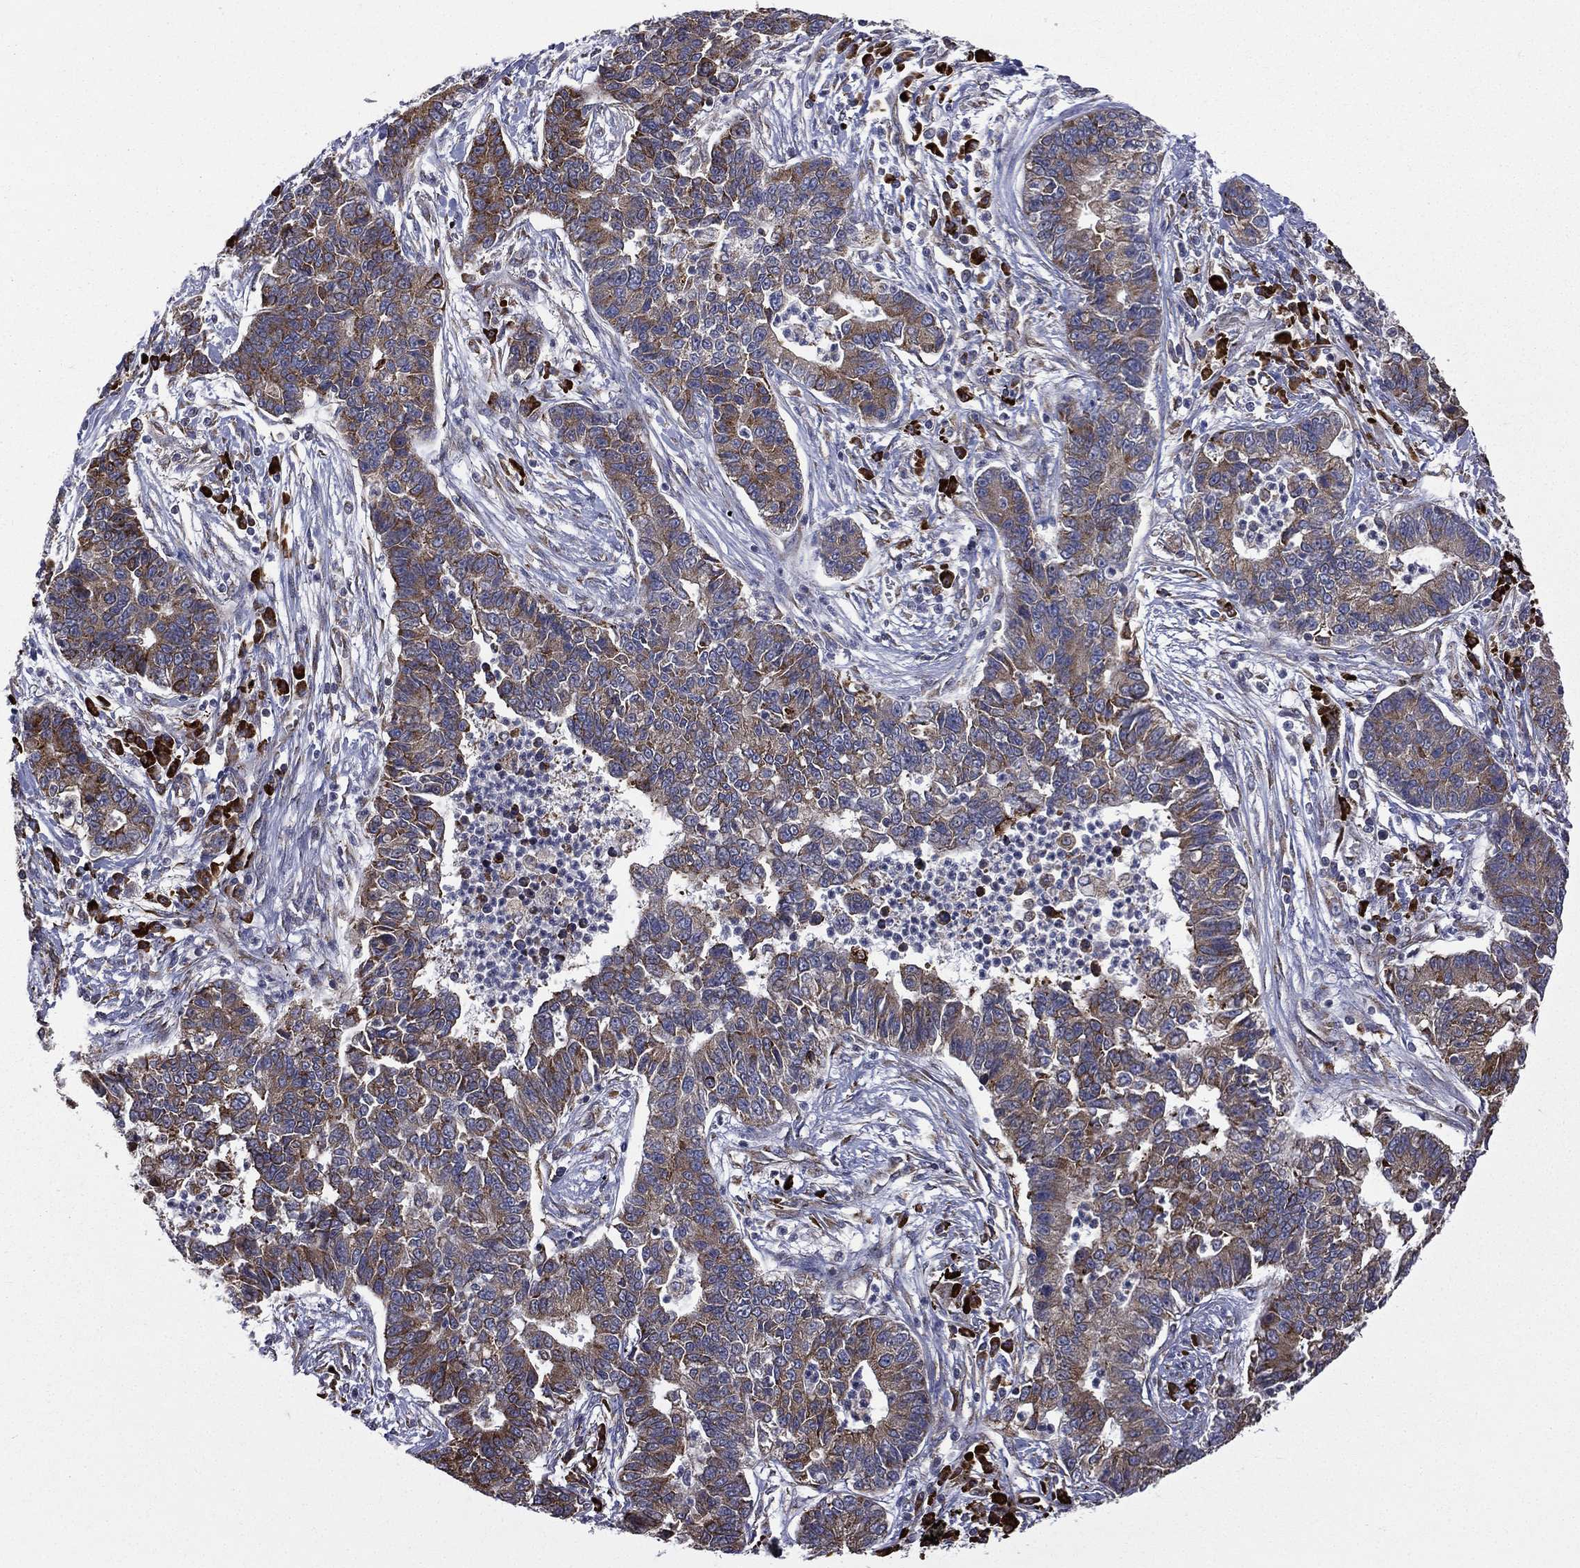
{"staining": {"intensity": "moderate", "quantity": ">75%", "location": "cytoplasmic/membranous"}, "tissue": "lung cancer", "cell_type": "Tumor cells", "image_type": "cancer", "snomed": [{"axis": "morphology", "description": "Adenocarcinoma, NOS"}, {"axis": "topography", "description": "Lung"}], "caption": "Protein expression analysis of lung cancer exhibits moderate cytoplasmic/membranous positivity in approximately >75% of tumor cells. (Stains: DAB in brown, nuclei in blue, Microscopy: brightfield microscopy at high magnification).", "gene": "C20orf96", "patient": {"sex": "female", "age": 57}}